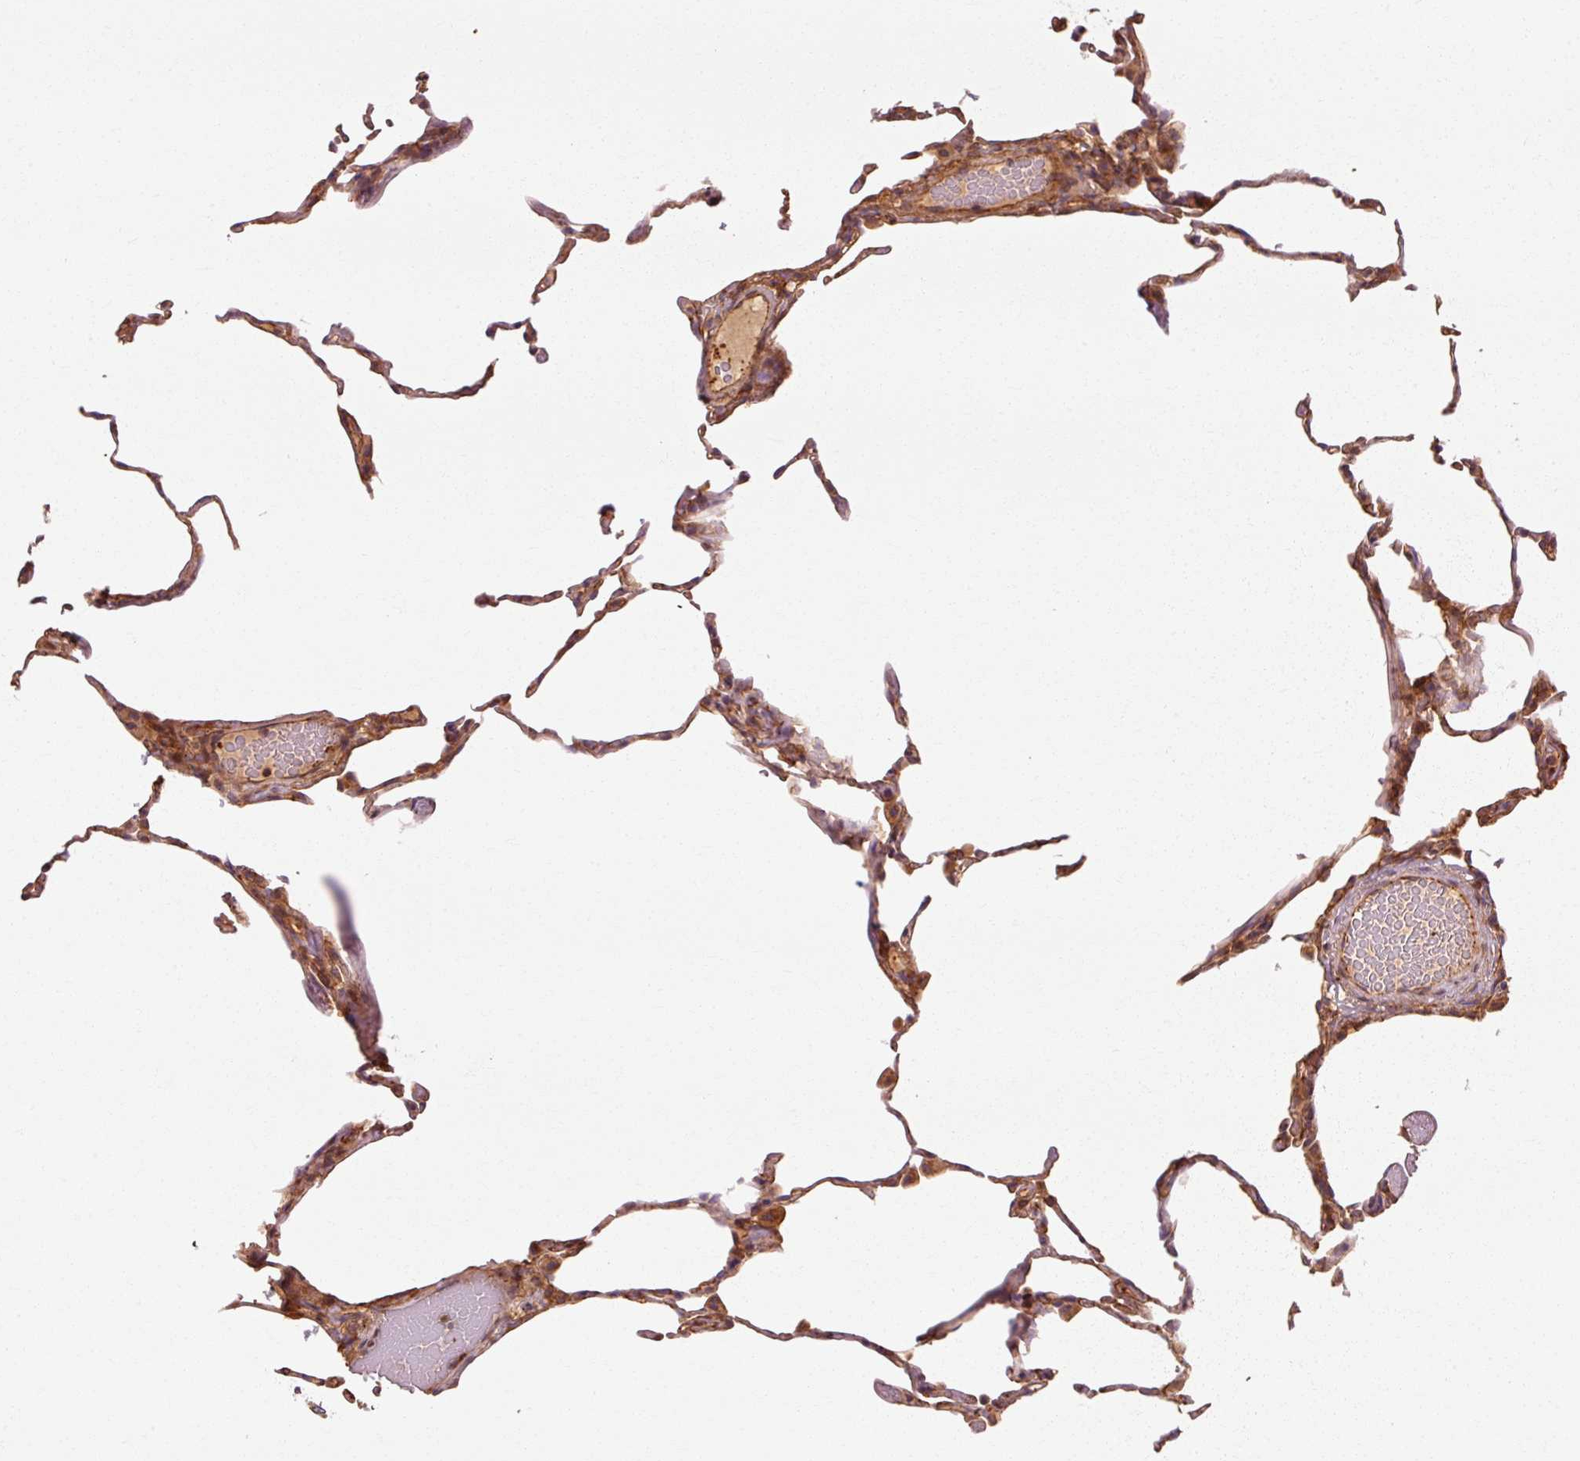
{"staining": {"intensity": "weak", "quantity": "25%-75%", "location": "cytoplasmic/membranous"}, "tissue": "lung", "cell_type": "Alveolar cells", "image_type": "normal", "snomed": [{"axis": "morphology", "description": "Normal tissue, NOS"}, {"axis": "topography", "description": "Lung"}], "caption": "Immunohistochemistry (IHC) staining of benign lung, which reveals low levels of weak cytoplasmic/membranous expression in approximately 25%-75% of alveolar cells indicating weak cytoplasmic/membranous protein expression. The staining was performed using DAB (brown) for protein detection and nuclei were counterstained in hematoxylin (blue).", "gene": "CTNNA1", "patient": {"sex": "female", "age": 57}}